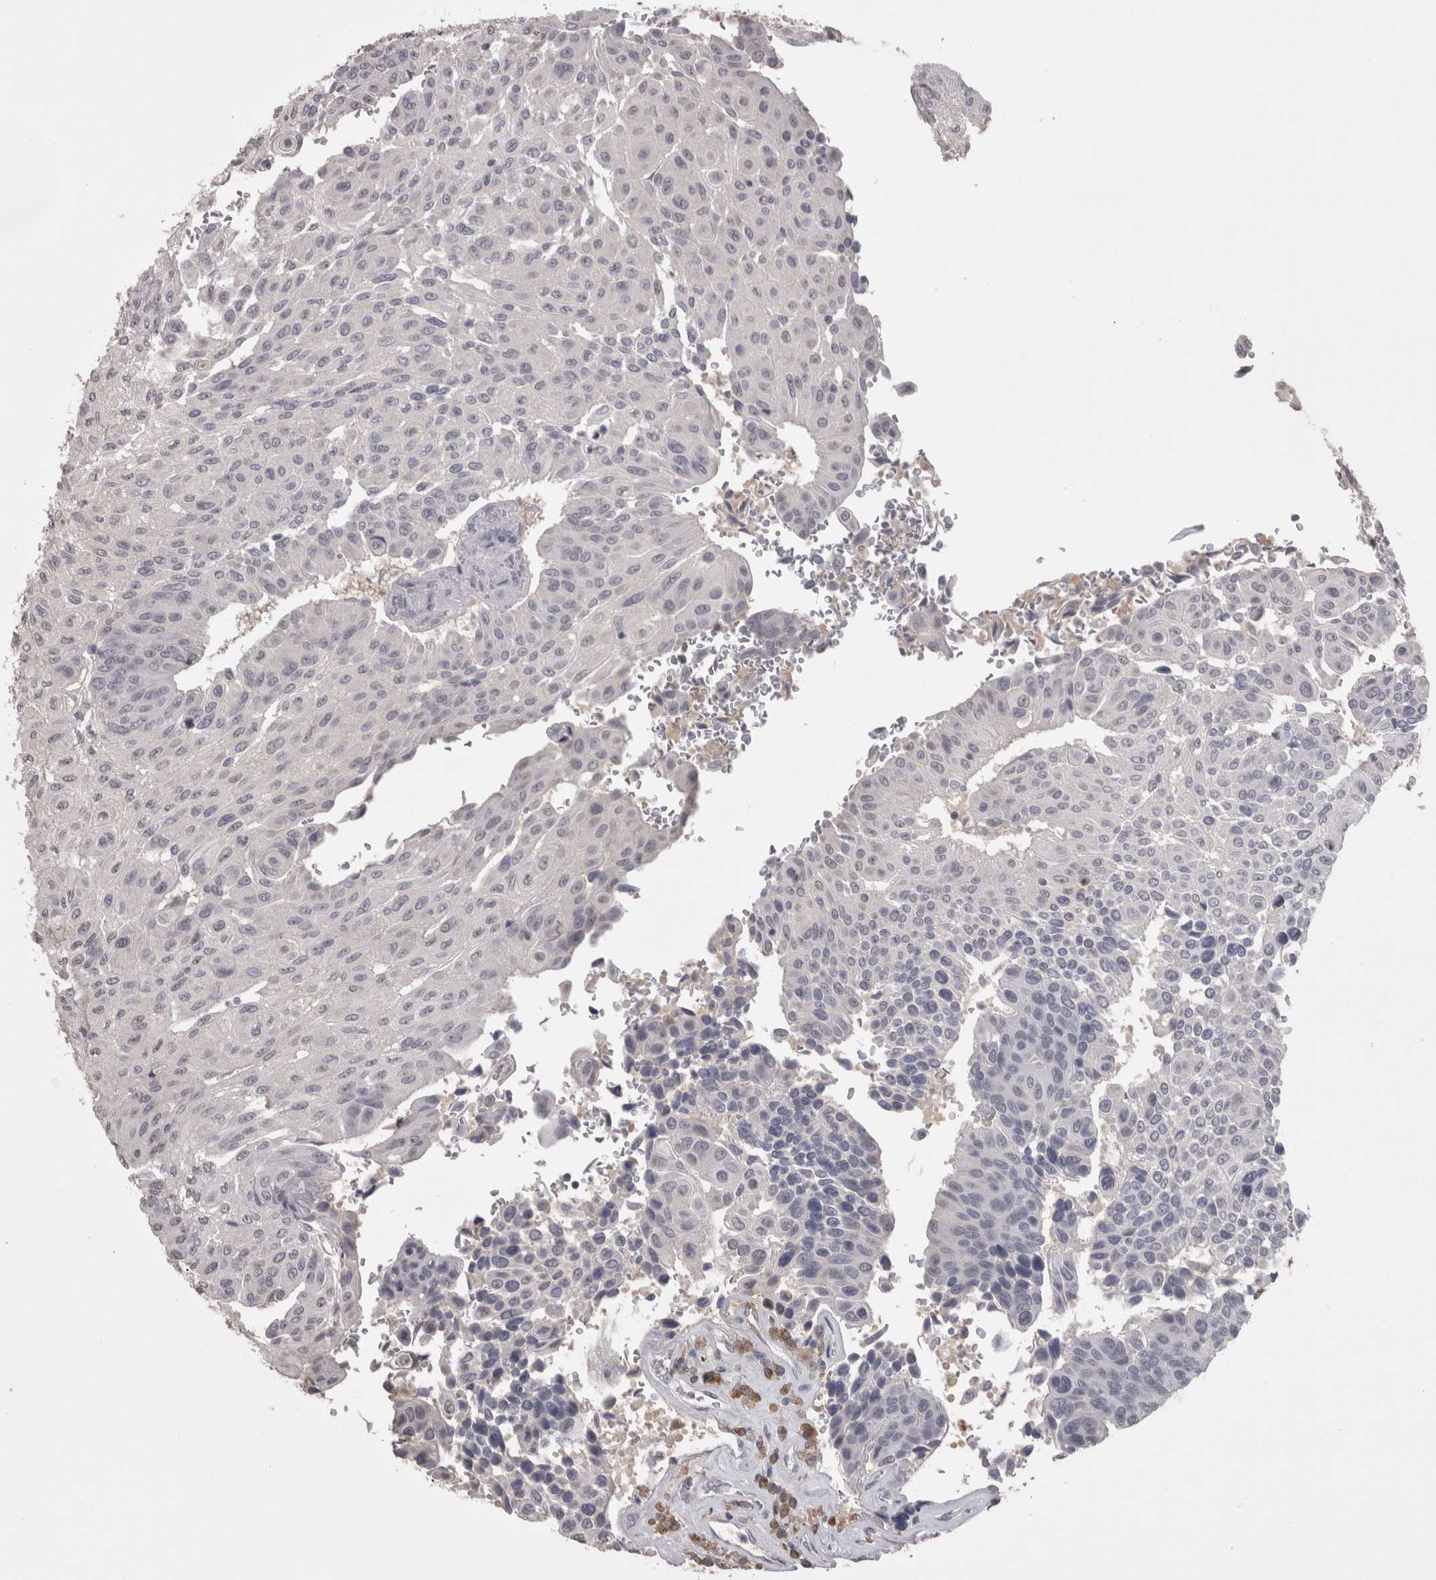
{"staining": {"intensity": "negative", "quantity": "none", "location": "none"}, "tissue": "urothelial cancer", "cell_type": "Tumor cells", "image_type": "cancer", "snomed": [{"axis": "morphology", "description": "Urothelial carcinoma, High grade"}, {"axis": "topography", "description": "Urinary bladder"}], "caption": "IHC image of human high-grade urothelial carcinoma stained for a protein (brown), which demonstrates no expression in tumor cells. Brightfield microscopy of IHC stained with DAB (3,3'-diaminobenzidine) (brown) and hematoxylin (blue), captured at high magnification.", "gene": "LAX1", "patient": {"sex": "male", "age": 66}}